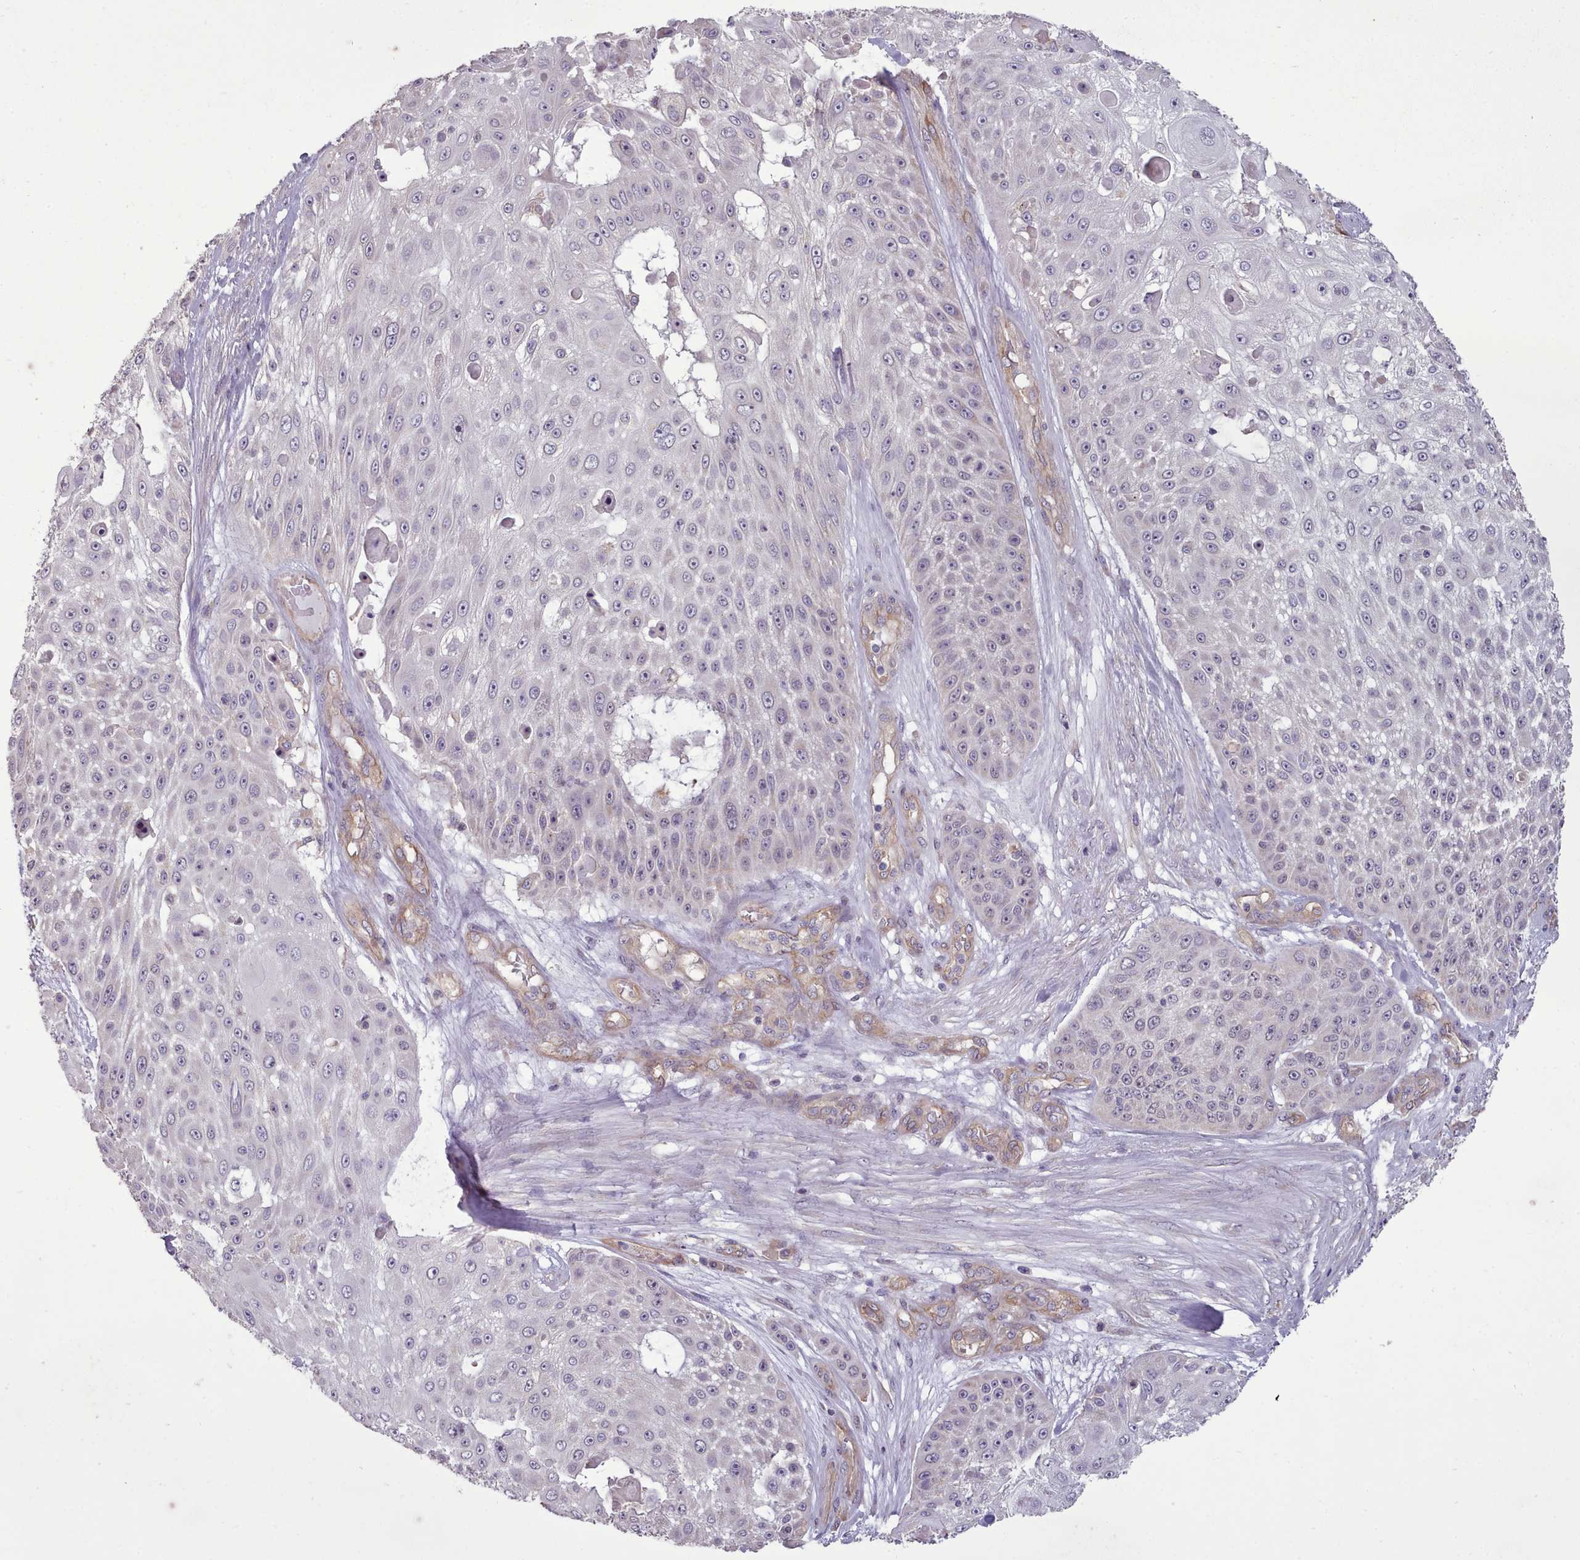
{"staining": {"intensity": "negative", "quantity": "none", "location": "none"}, "tissue": "skin cancer", "cell_type": "Tumor cells", "image_type": "cancer", "snomed": [{"axis": "morphology", "description": "Squamous cell carcinoma, NOS"}, {"axis": "topography", "description": "Skin"}], "caption": "Skin cancer (squamous cell carcinoma) stained for a protein using IHC reveals no expression tumor cells.", "gene": "DPF1", "patient": {"sex": "female", "age": 86}}